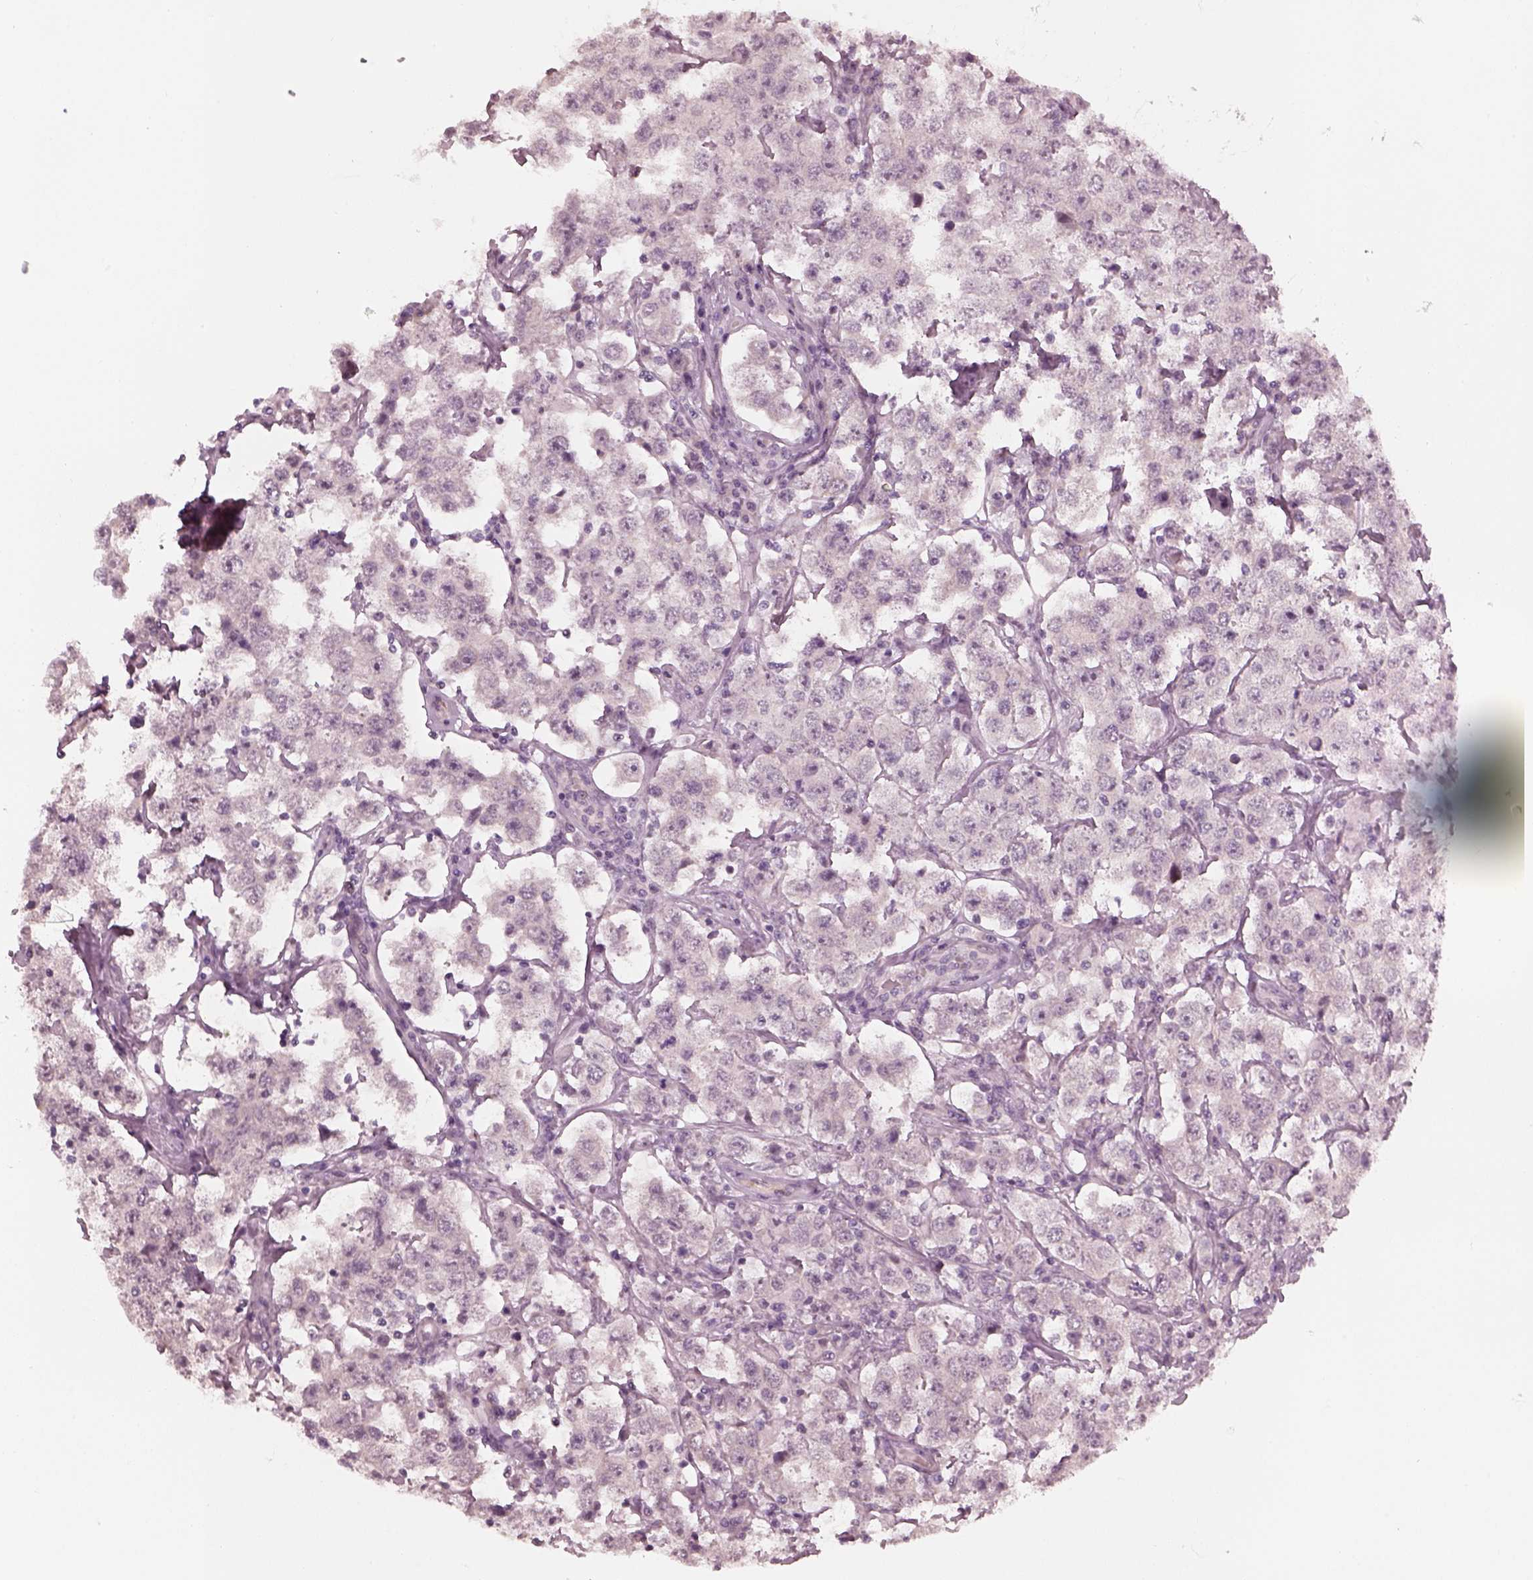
{"staining": {"intensity": "negative", "quantity": "none", "location": "none"}, "tissue": "testis cancer", "cell_type": "Tumor cells", "image_type": "cancer", "snomed": [{"axis": "morphology", "description": "Seminoma, NOS"}, {"axis": "topography", "description": "Testis"}], "caption": "Tumor cells show no significant protein expression in seminoma (testis).", "gene": "RPGRIP1", "patient": {"sex": "male", "age": 52}}